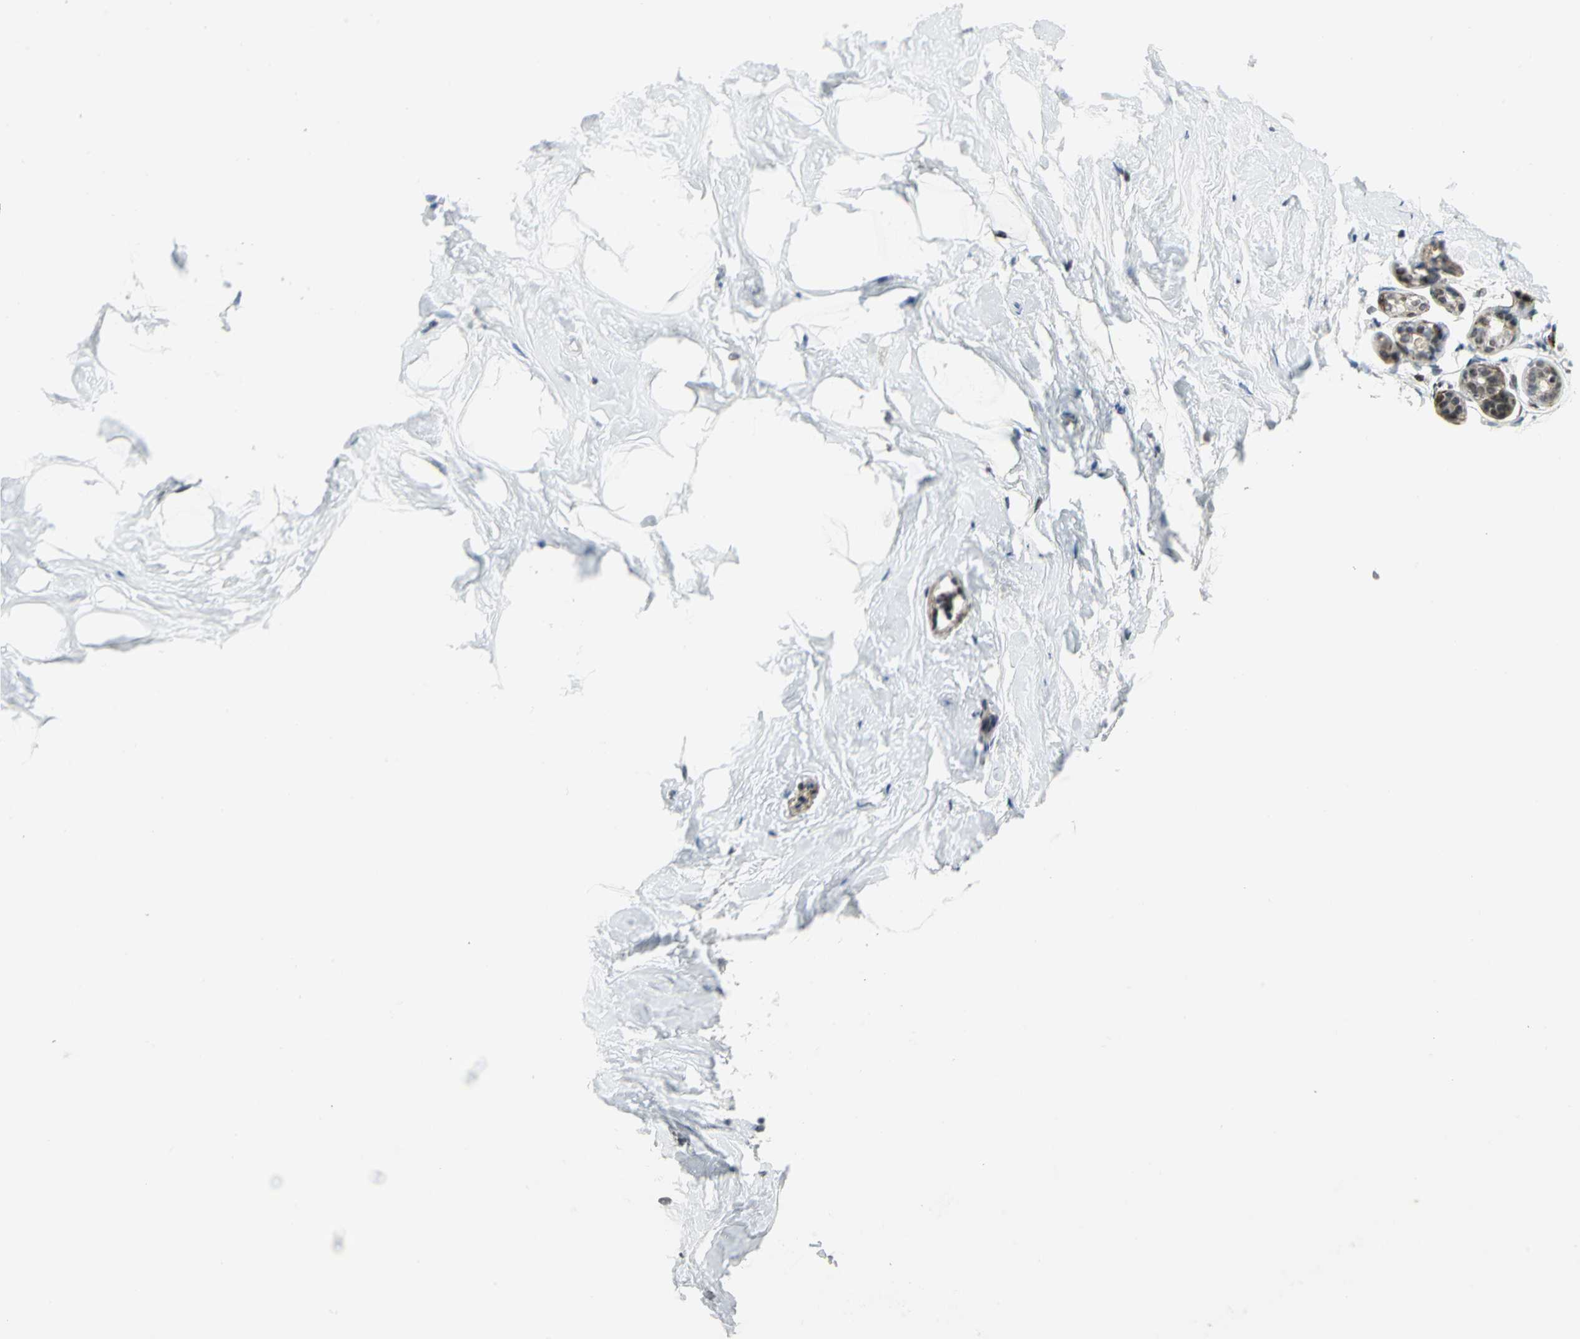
{"staining": {"intensity": "negative", "quantity": "none", "location": "none"}, "tissue": "breast", "cell_type": "Adipocytes", "image_type": "normal", "snomed": [{"axis": "morphology", "description": "Normal tissue, NOS"}, {"axis": "topography", "description": "Breast"}], "caption": "Immunohistochemistry (IHC) histopathology image of benign breast: human breast stained with DAB displays no significant protein expression in adipocytes. The staining is performed using DAB (3,3'-diaminobenzidine) brown chromogen with nuclei counter-stained in using hematoxylin.", "gene": "MTA1", "patient": {"sex": "female", "age": 23}}